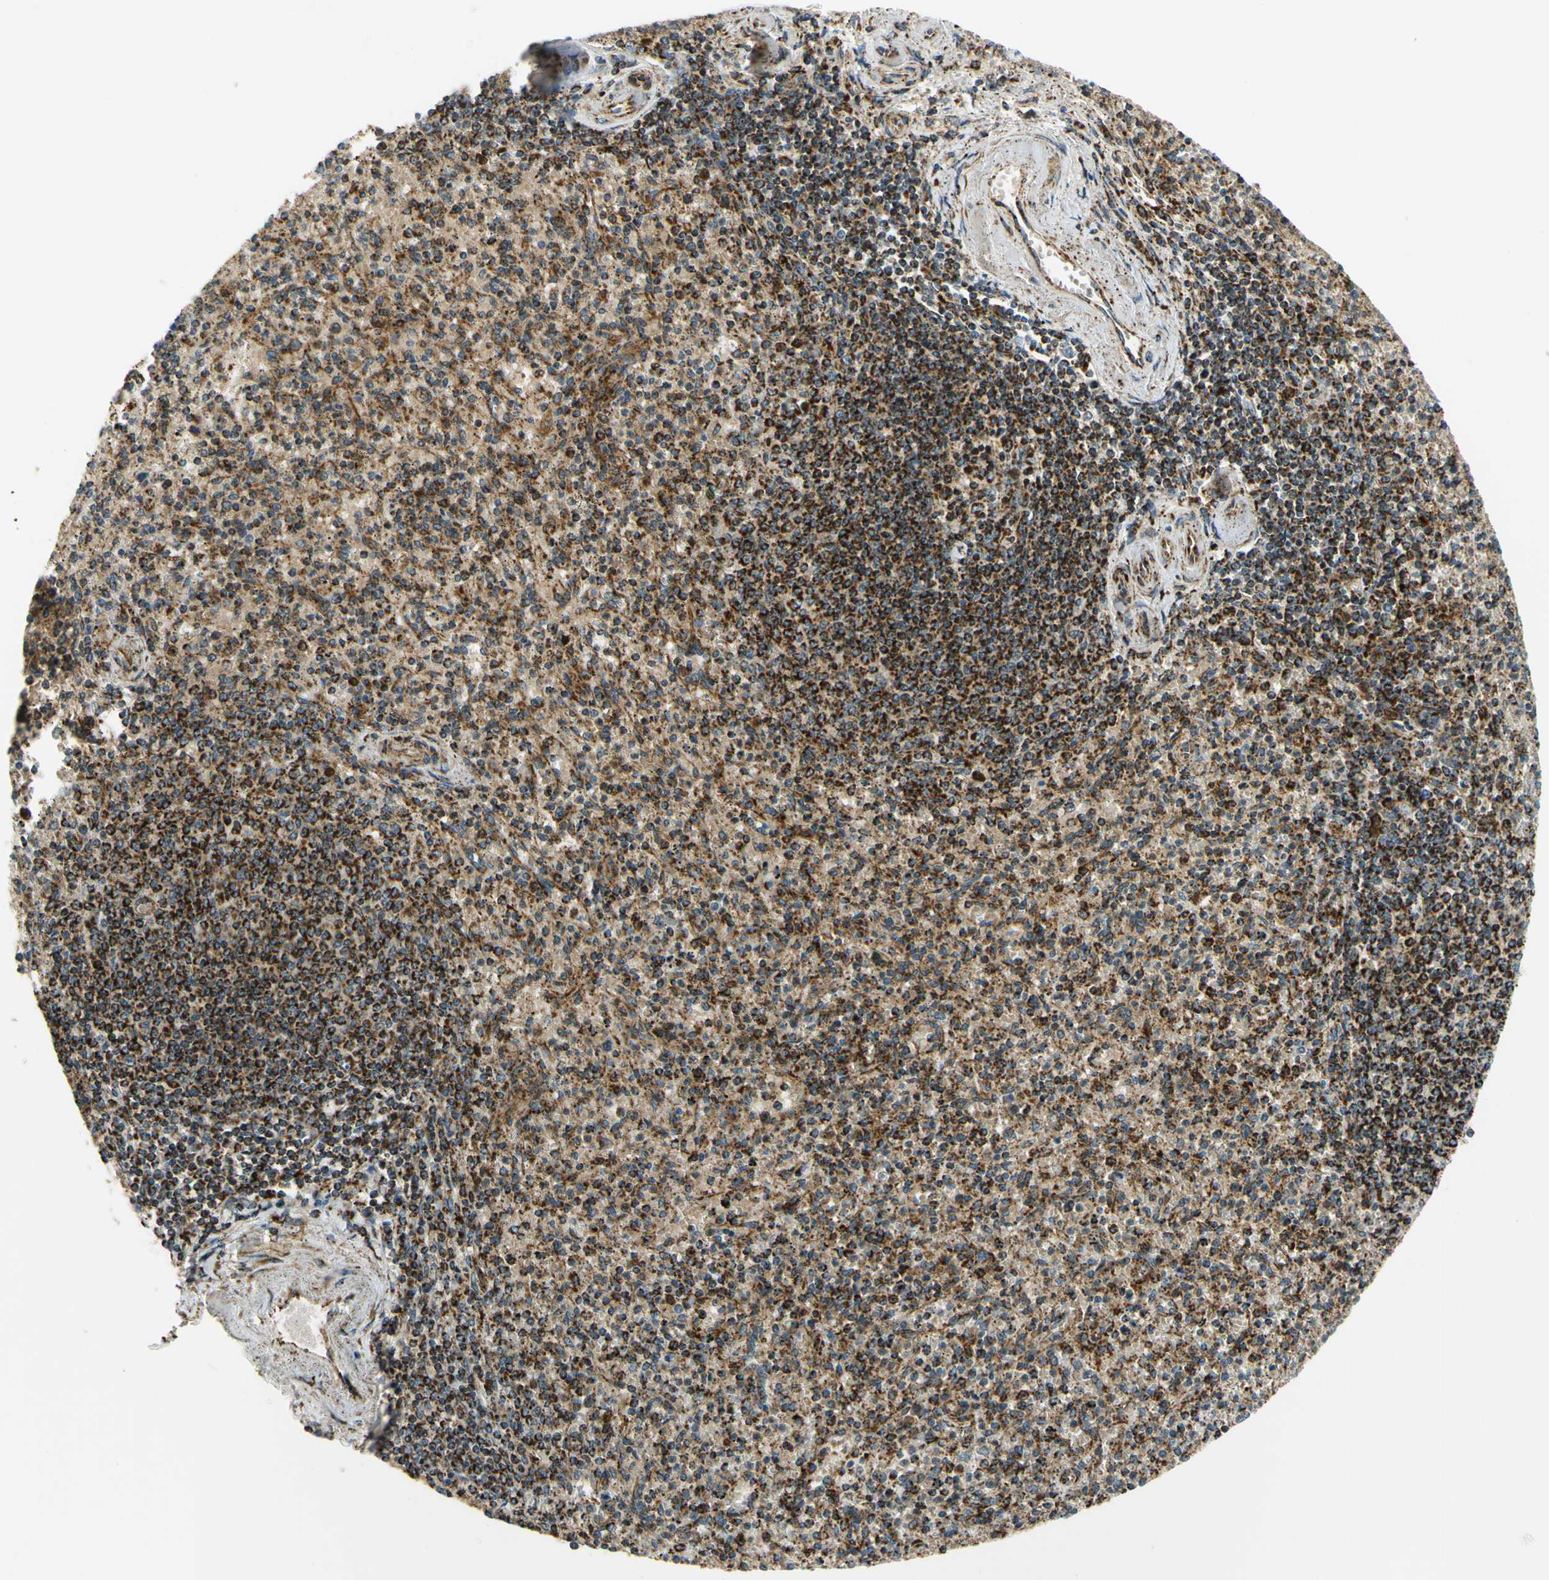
{"staining": {"intensity": "strong", "quantity": ">75%", "location": "cytoplasmic/membranous"}, "tissue": "spleen", "cell_type": "Cells in red pulp", "image_type": "normal", "snomed": [{"axis": "morphology", "description": "Normal tissue, NOS"}, {"axis": "topography", "description": "Spleen"}], "caption": "The immunohistochemical stain shows strong cytoplasmic/membranous expression in cells in red pulp of benign spleen.", "gene": "MAVS", "patient": {"sex": "male", "age": 72}}